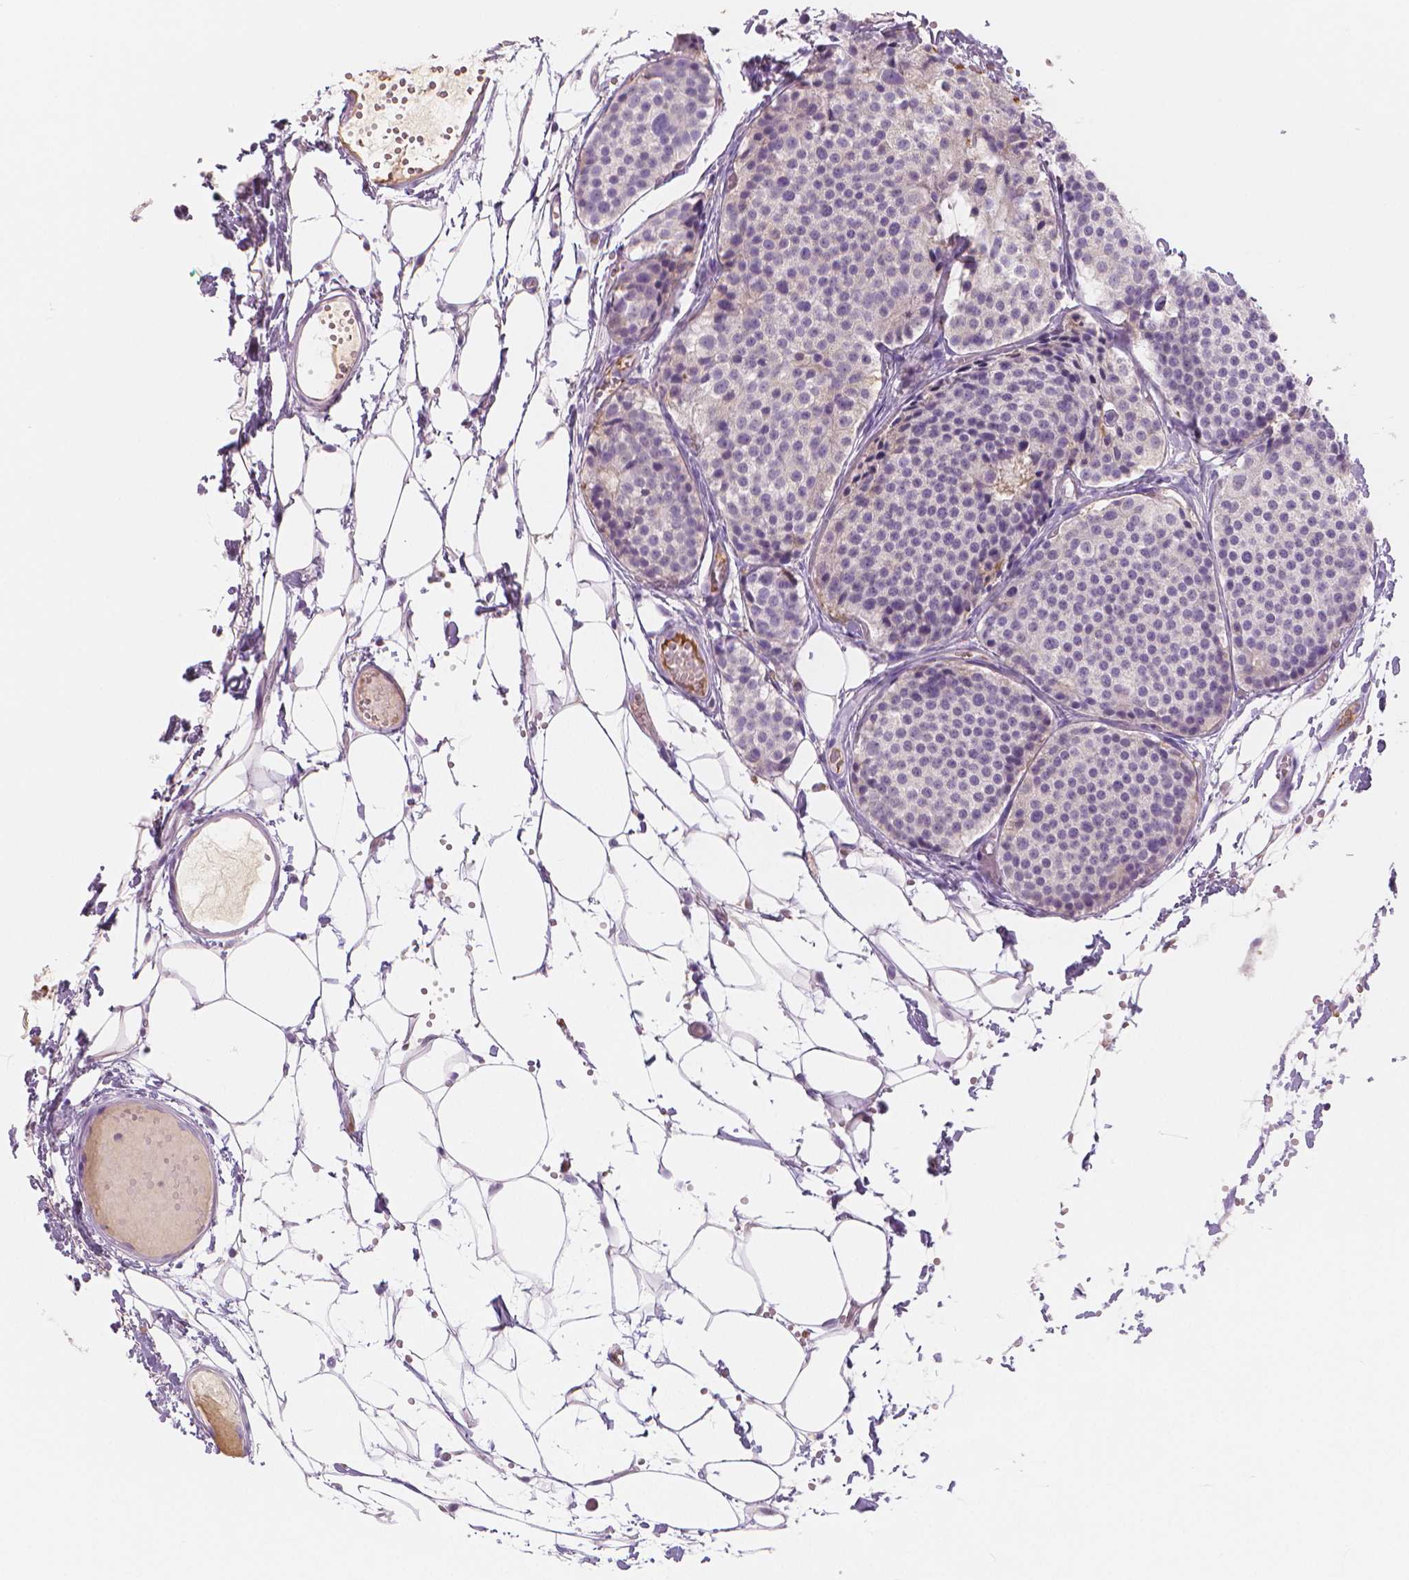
{"staining": {"intensity": "negative", "quantity": "none", "location": "none"}, "tissue": "carcinoid", "cell_type": "Tumor cells", "image_type": "cancer", "snomed": [{"axis": "morphology", "description": "Carcinoid, malignant, NOS"}, {"axis": "topography", "description": "Small intestine"}], "caption": "Protein analysis of malignant carcinoid exhibits no significant positivity in tumor cells. (IHC, brightfield microscopy, high magnification).", "gene": "APOA4", "patient": {"sex": "female", "age": 65}}